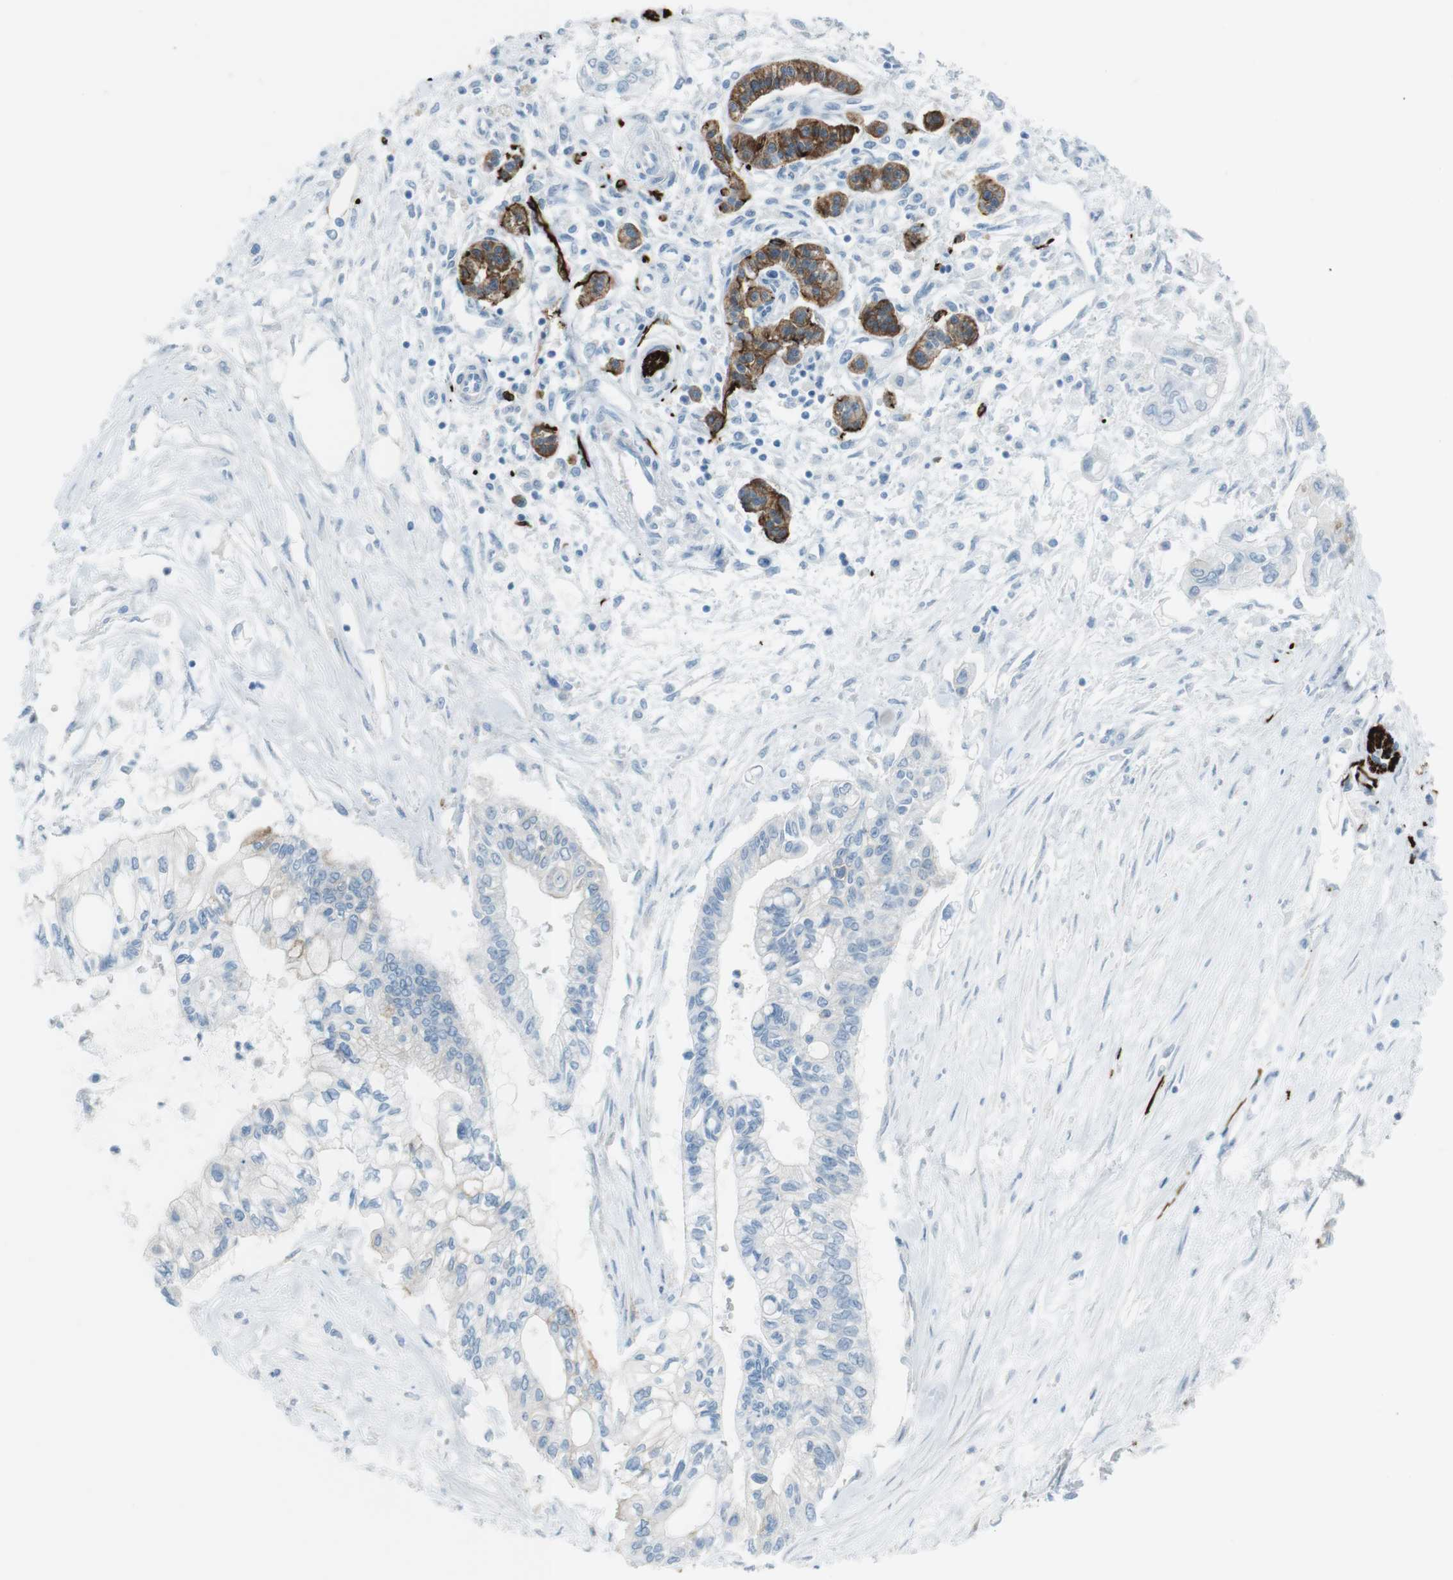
{"staining": {"intensity": "negative", "quantity": "none", "location": "none"}, "tissue": "pancreatic cancer", "cell_type": "Tumor cells", "image_type": "cancer", "snomed": [{"axis": "morphology", "description": "Adenocarcinoma, NOS"}, {"axis": "topography", "description": "Pancreas"}], "caption": "Protein analysis of pancreatic adenocarcinoma shows no significant staining in tumor cells.", "gene": "TUBB2A", "patient": {"sex": "female", "age": 77}}